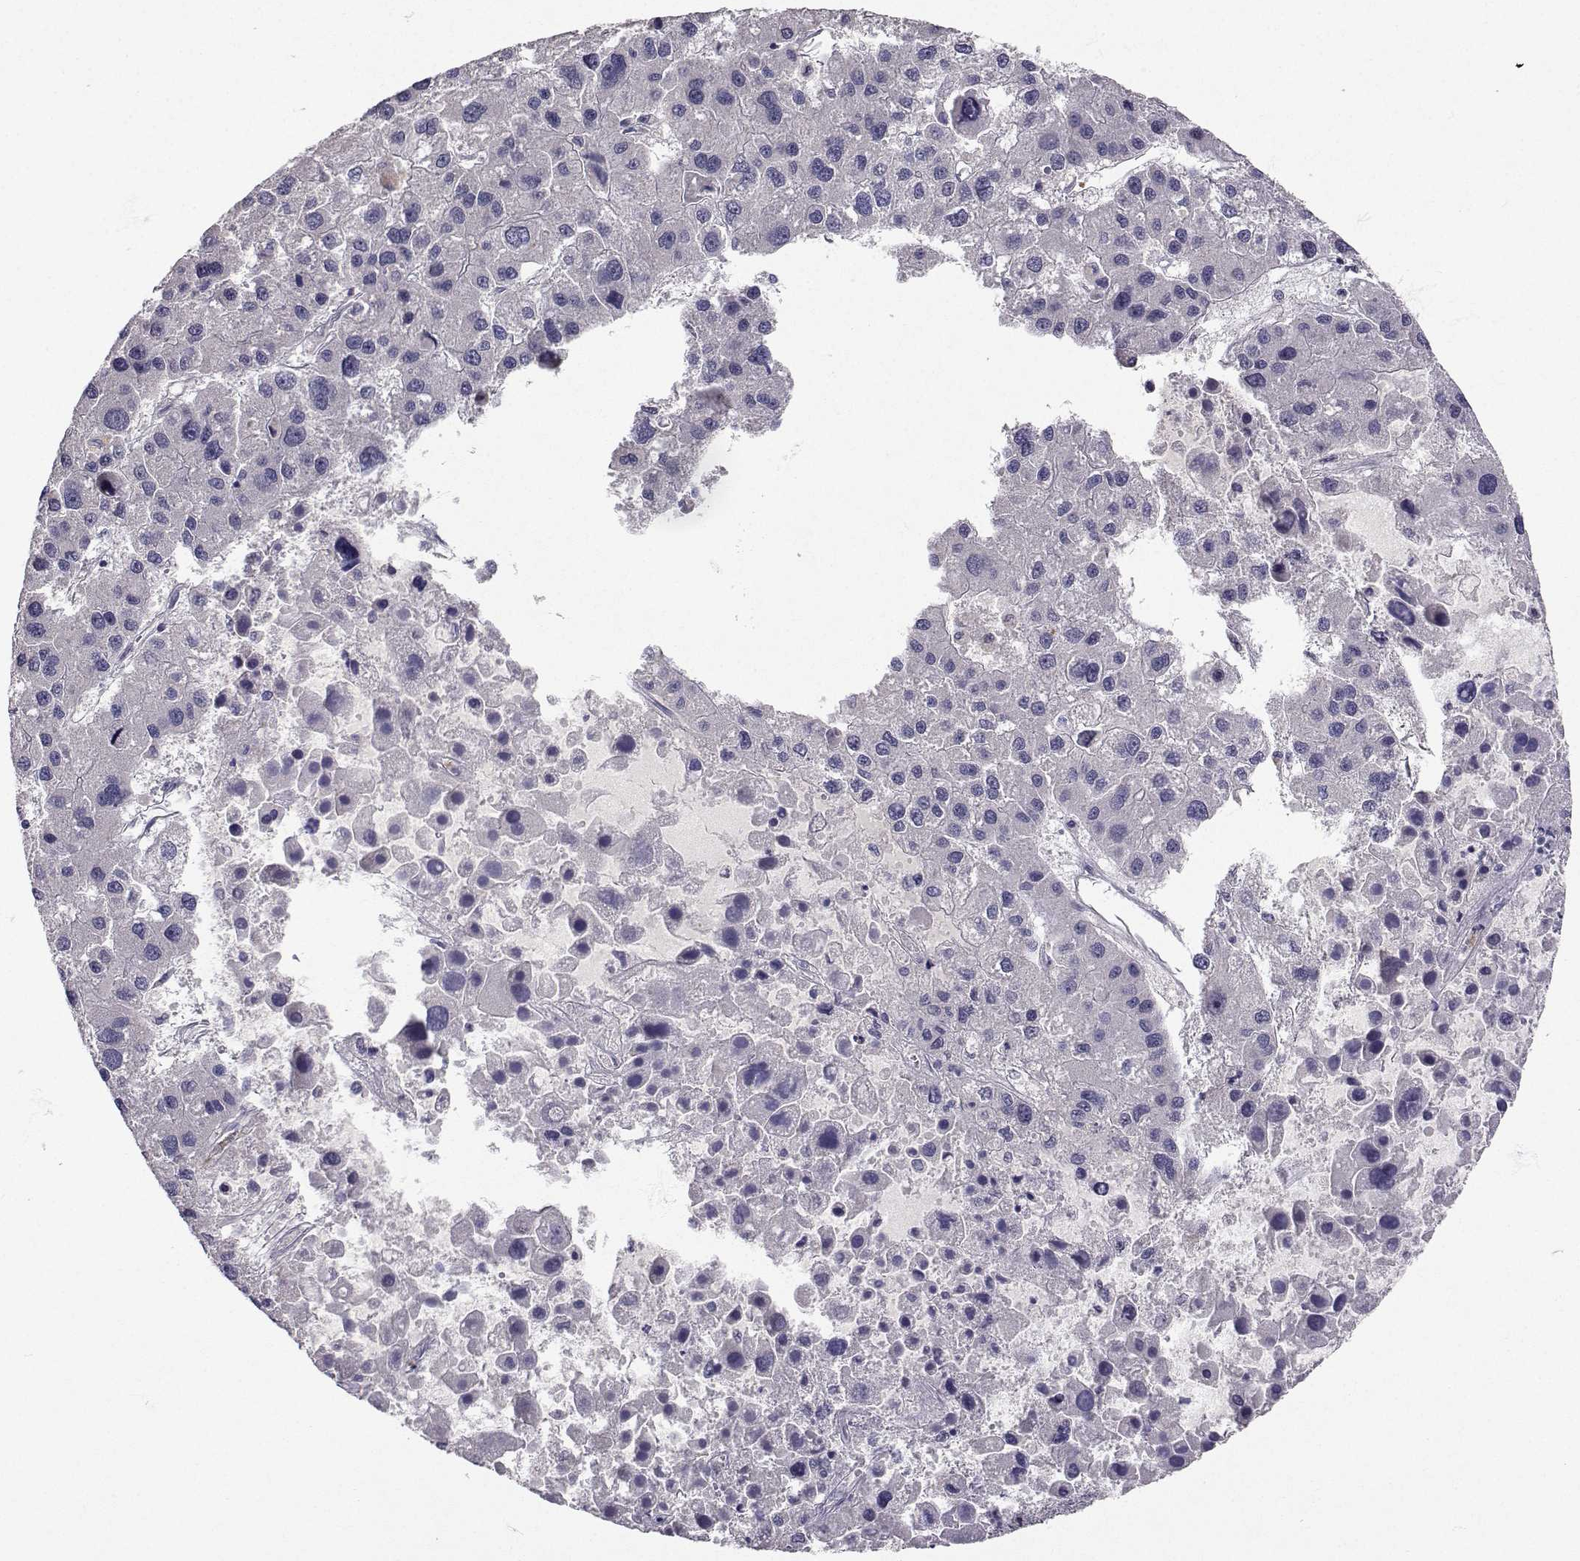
{"staining": {"intensity": "negative", "quantity": "none", "location": "none"}, "tissue": "liver cancer", "cell_type": "Tumor cells", "image_type": "cancer", "snomed": [{"axis": "morphology", "description": "Carcinoma, Hepatocellular, NOS"}, {"axis": "topography", "description": "Liver"}], "caption": "IHC histopathology image of liver cancer (hepatocellular carcinoma) stained for a protein (brown), which shows no expression in tumor cells.", "gene": "SLC6A3", "patient": {"sex": "male", "age": 73}}